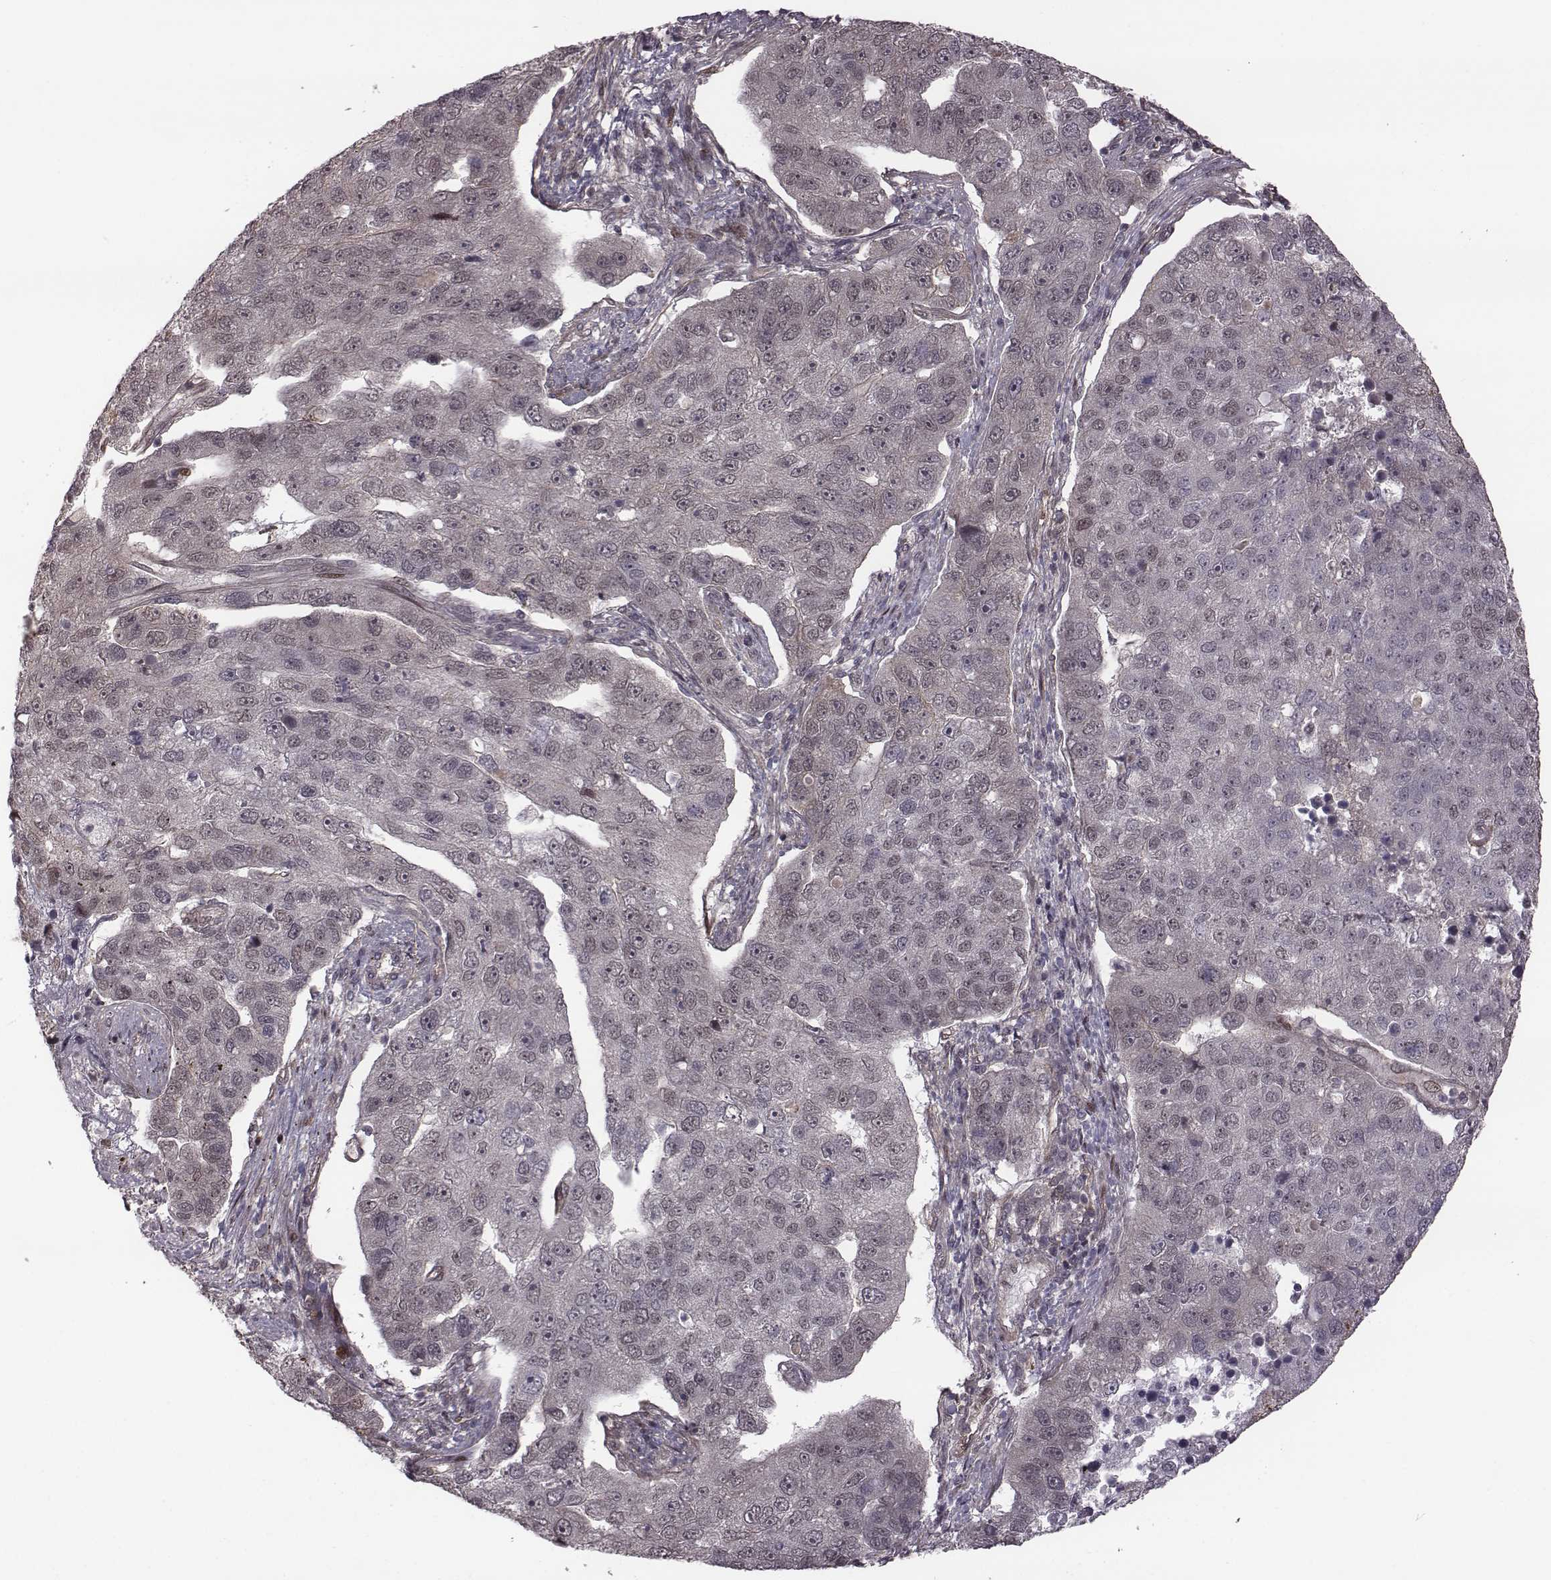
{"staining": {"intensity": "negative", "quantity": "none", "location": "none"}, "tissue": "pancreatic cancer", "cell_type": "Tumor cells", "image_type": "cancer", "snomed": [{"axis": "morphology", "description": "Adenocarcinoma, NOS"}, {"axis": "topography", "description": "Pancreas"}], "caption": "Protein analysis of pancreatic cancer (adenocarcinoma) displays no significant positivity in tumor cells.", "gene": "RPL3", "patient": {"sex": "female", "age": 61}}